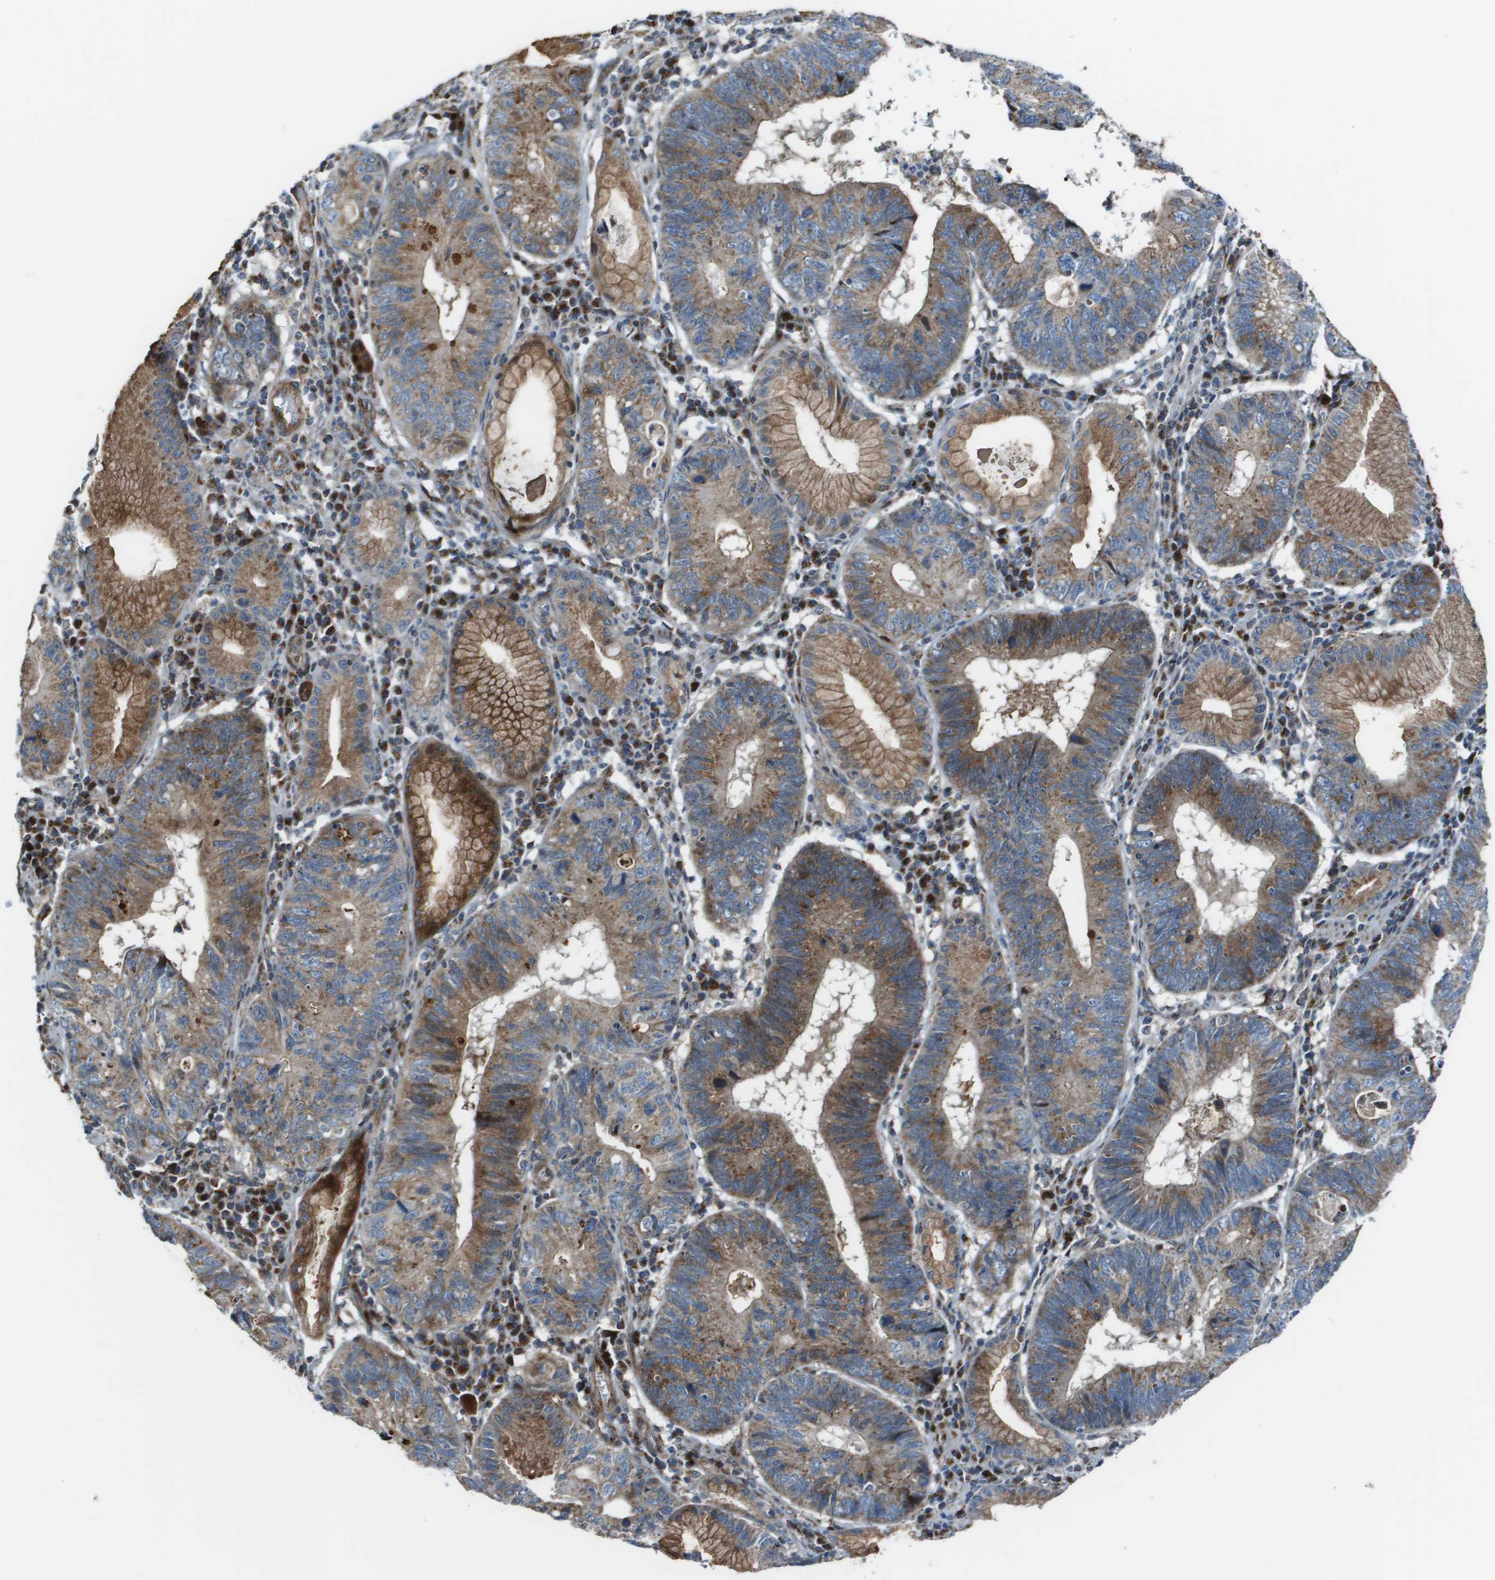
{"staining": {"intensity": "moderate", "quantity": ">75%", "location": "cytoplasmic/membranous"}, "tissue": "stomach cancer", "cell_type": "Tumor cells", "image_type": "cancer", "snomed": [{"axis": "morphology", "description": "Adenocarcinoma, NOS"}, {"axis": "topography", "description": "Stomach"}], "caption": "Immunohistochemical staining of stomach adenocarcinoma exhibits moderate cytoplasmic/membranous protein positivity in approximately >75% of tumor cells.", "gene": "MGAT3", "patient": {"sex": "male", "age": 59}}